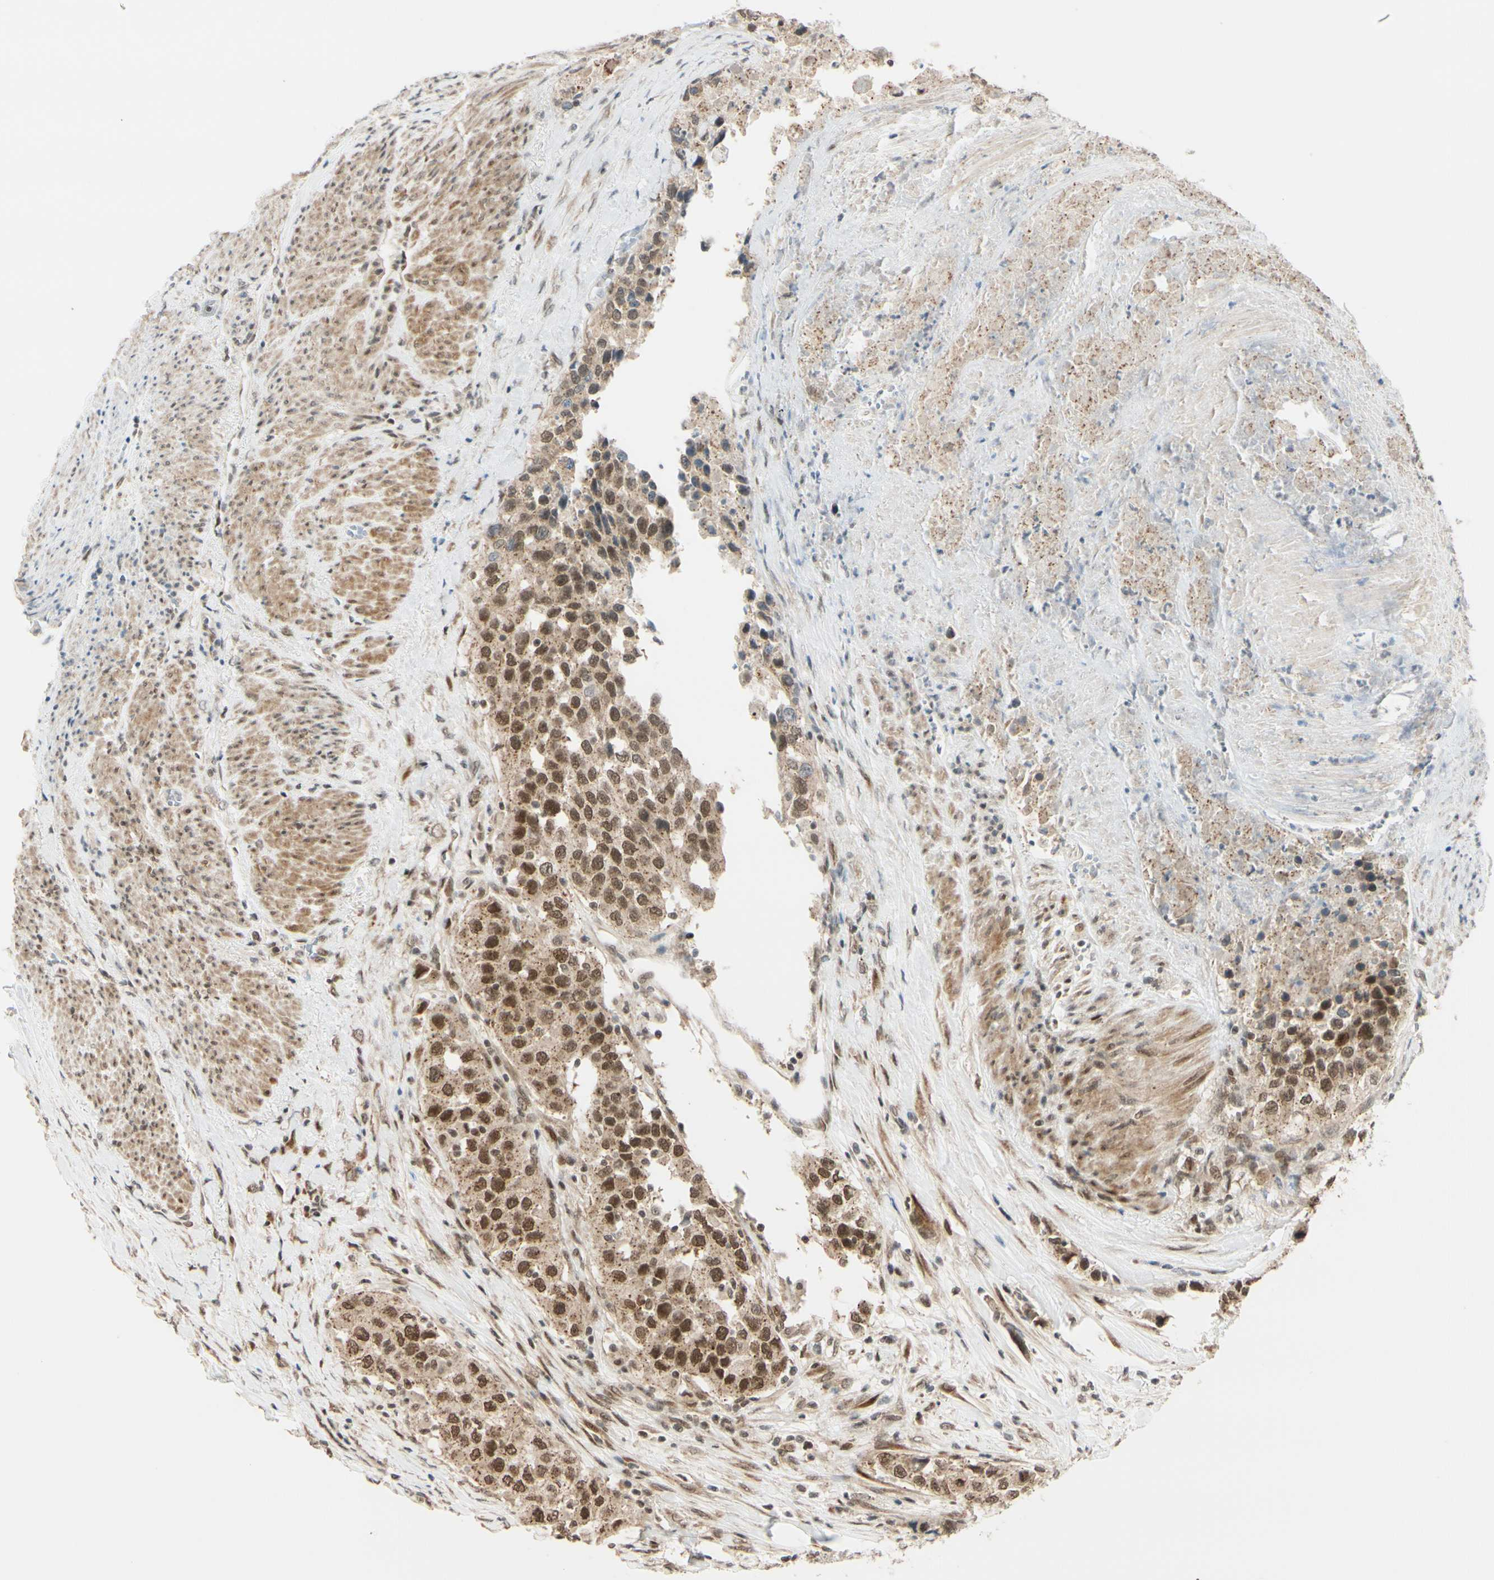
{"staining": {"intensity": "moderate", "quantity": ">75%", "location": "cytoplasmic/membranous,nuclear"}, "tissue": "urothelial cancer", "cell_type": "Tumor cells", "image_type": "cancer", "snomed": [{"axis": "morphology", "description": "Urothelial carcinoma, High grade"}, {"axis": "topography", "description": "Urinary bladder"}], "caption": "Immunohistochemical staining of urothelial cancer exhibits moderate cytoplasmic/membranous and nuclear protein expression in about >75% of tumor cells. The staining is performed using DAB brown chromogen to label protein expression. The nuclei are counter-stained blue using hematoxylin.", "gene": "BRMS1", "patient": {"sex": "female", "age": 80}}